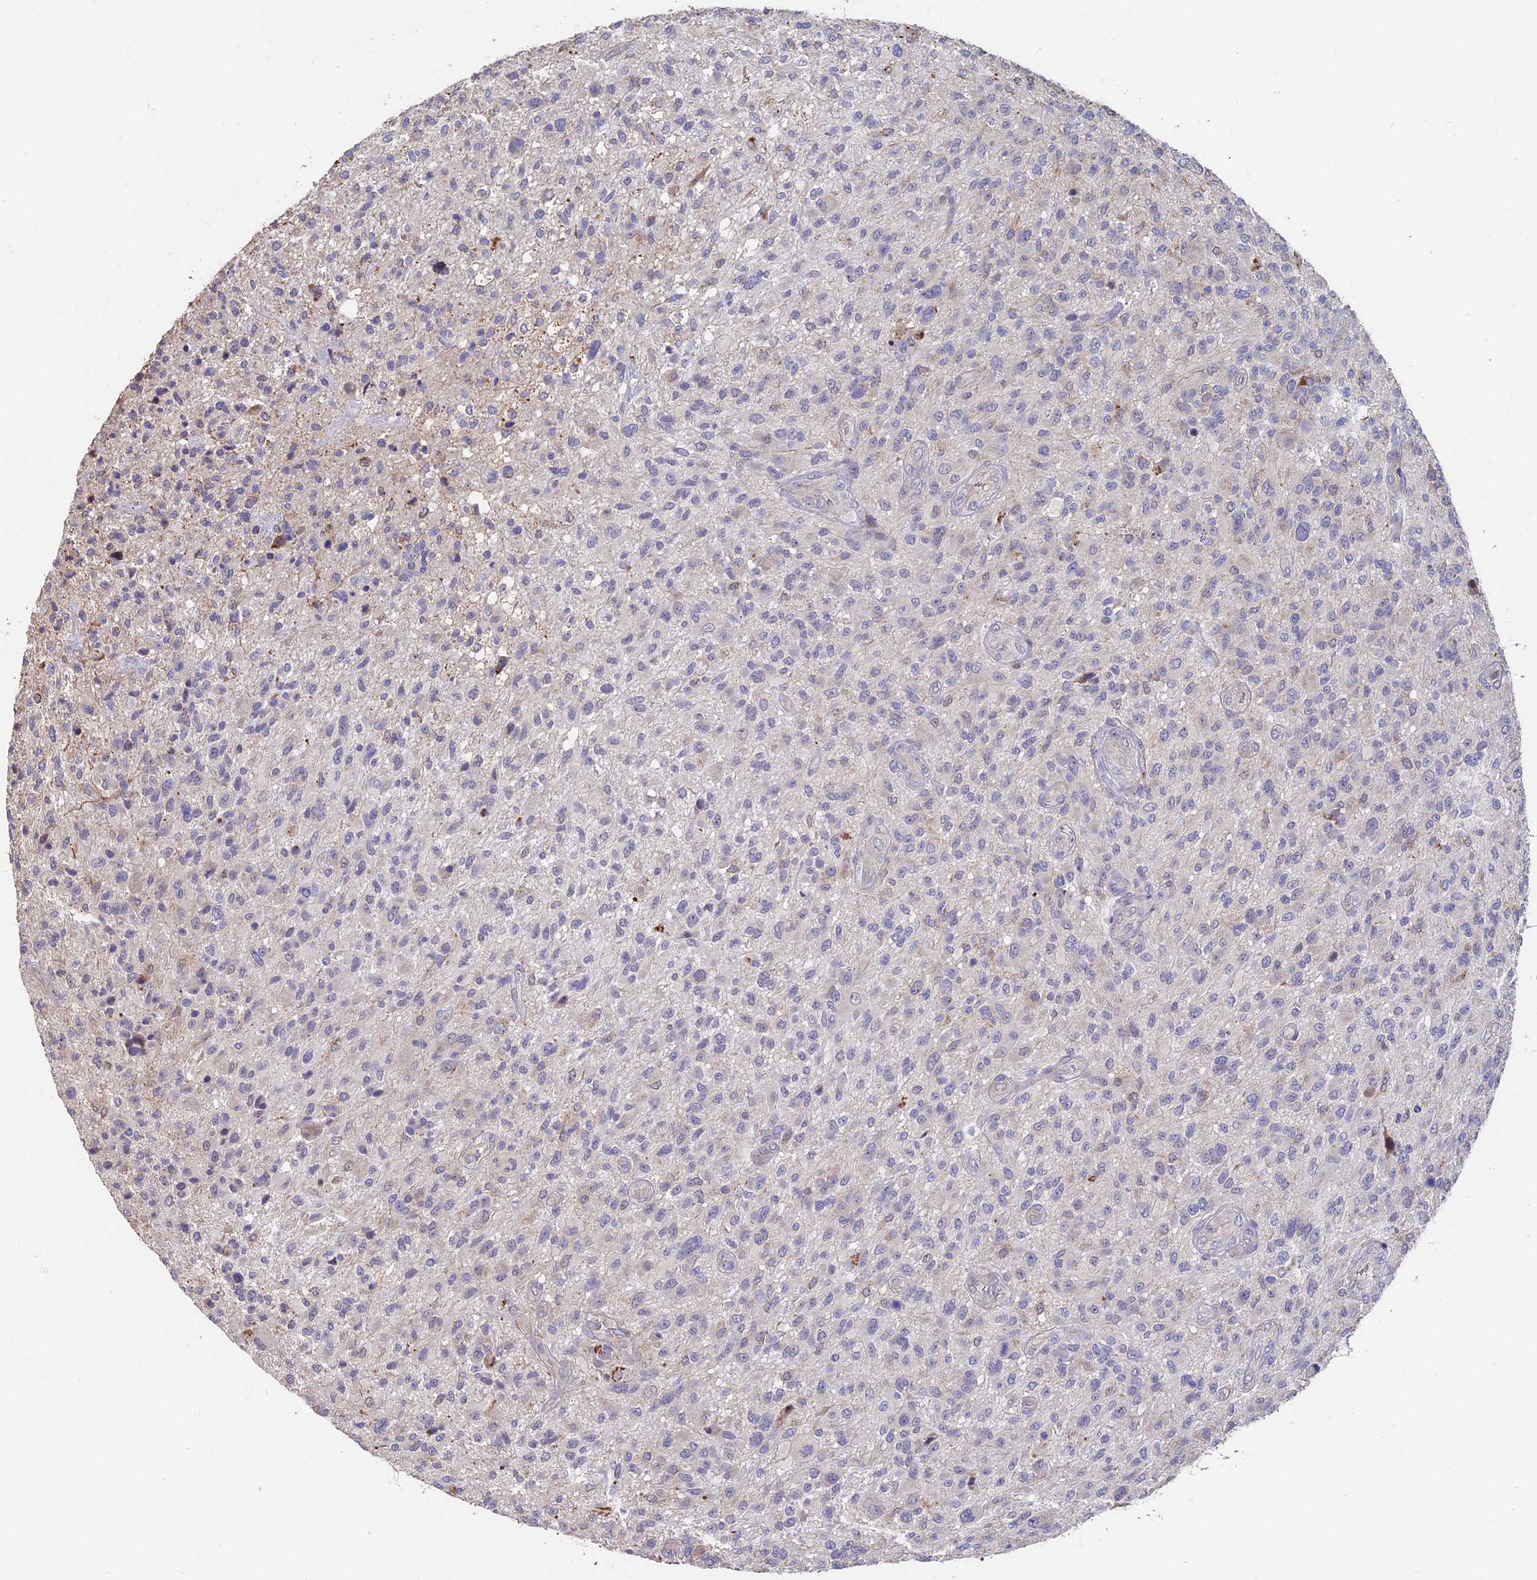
{"staining": {"intensity": "negative", "quantity": "none", "location": "none"}, "tissue": "glioma", "cell_type": "Tumor cells", "image_type": "cancer", "snomed": [{"axis": "morphology", "description": "Glioma, malignant, High grade"}, {"axis": "topography", "description": "Brain"}], "caption": "Tumor cells are negative for brown protein staining in malignant glioma (high-grade).", "gene": "ACTR5", "patient": {"sex": "male", "age": 47}}